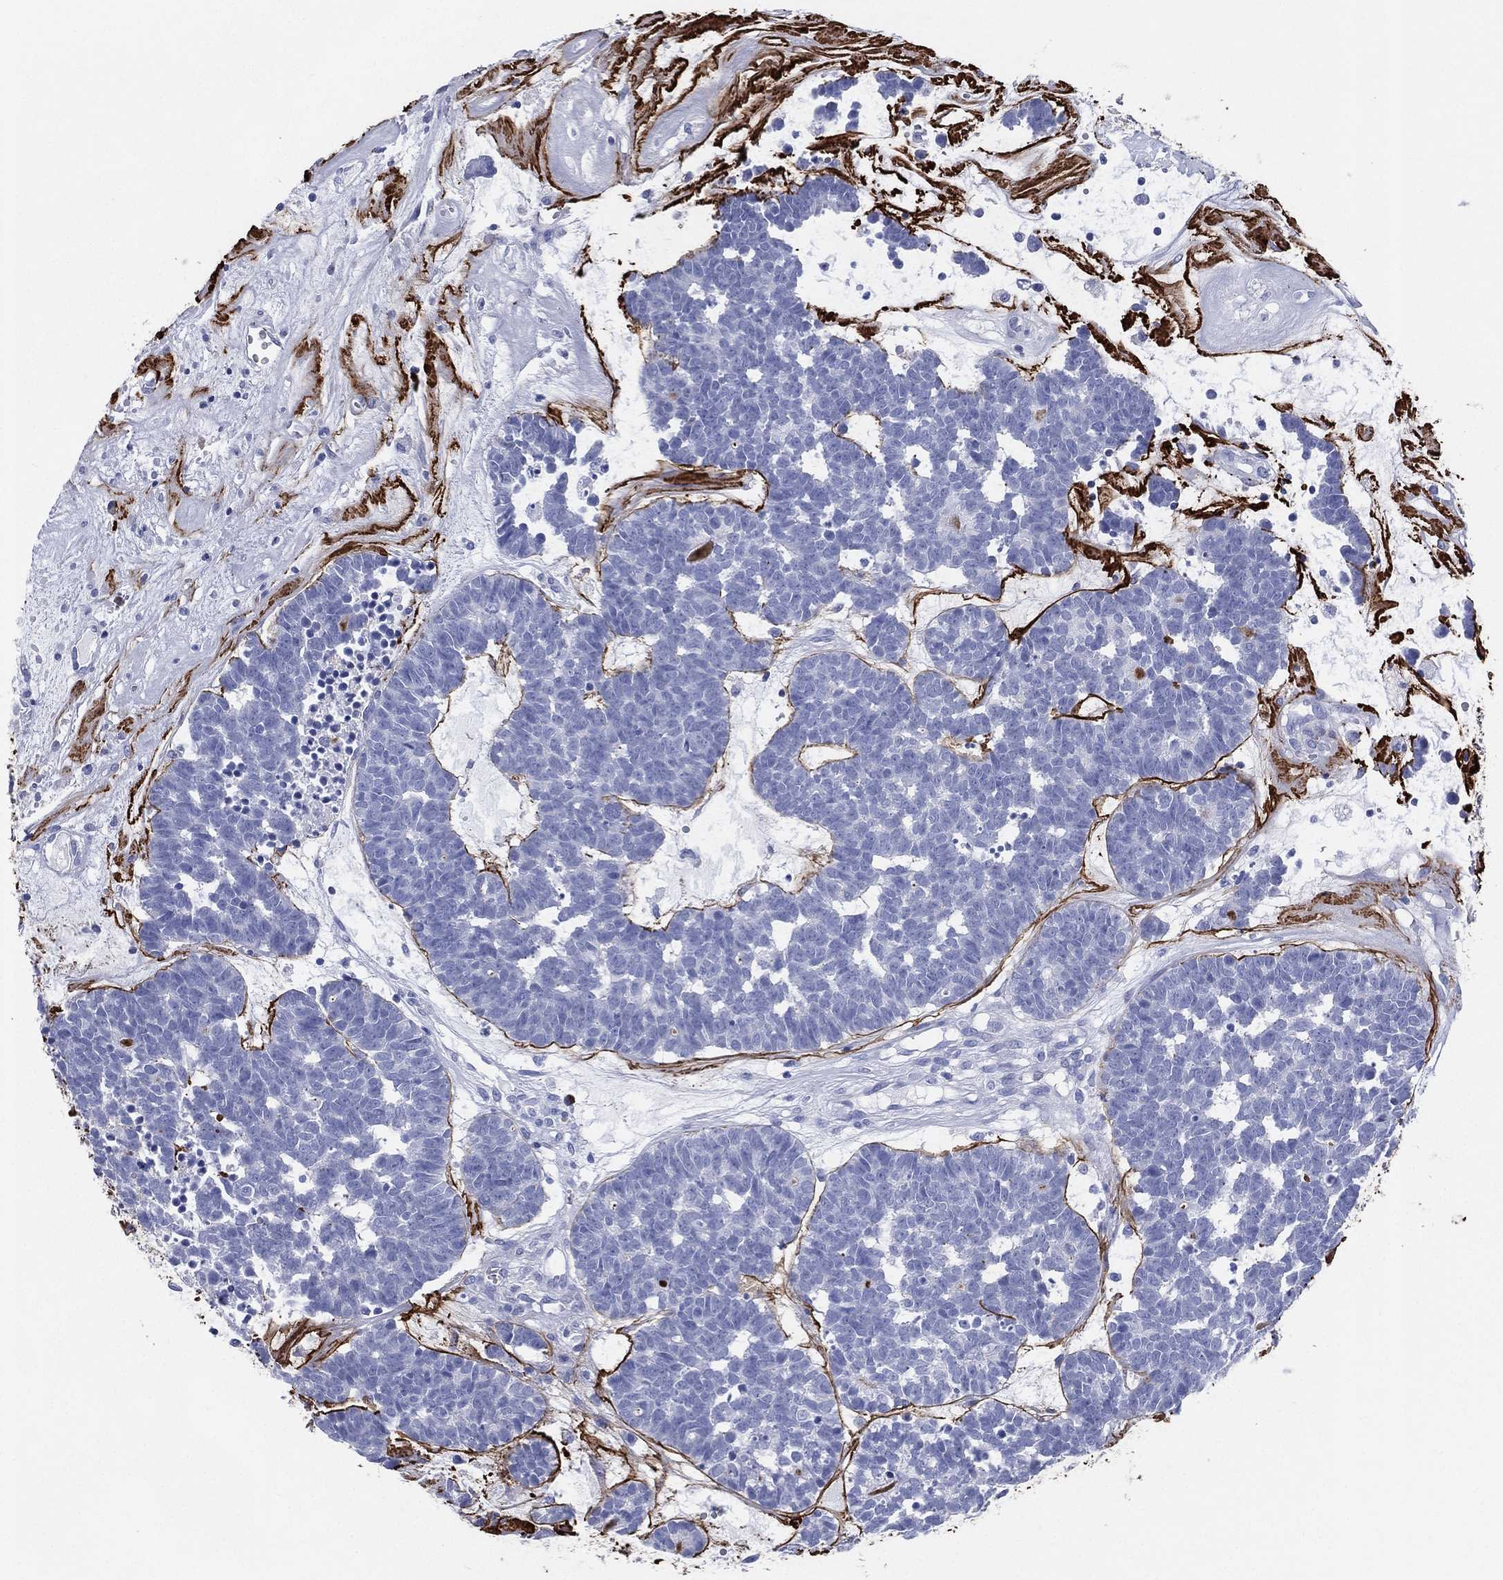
{"staining": {"intensity": "negative", "quantity": "none", "location": "none"}, "tissue": "head and neck cancer", "cell_type": "Tumor cells", "image_type": "cancer", "snomed": [{"axis": "morphology", "description": "Adenocarcinoma, NOS"}, {"axis": "topography", "description": "Head-Neck"}], "caption": "DAB immunohistochemical staining of head and neck adenocarcinoma shows no significant positivity in tumor cells. Nuclei are stained in blue.", "gene": "CD79A", "patient": {"sex": "female", "age": 81}}